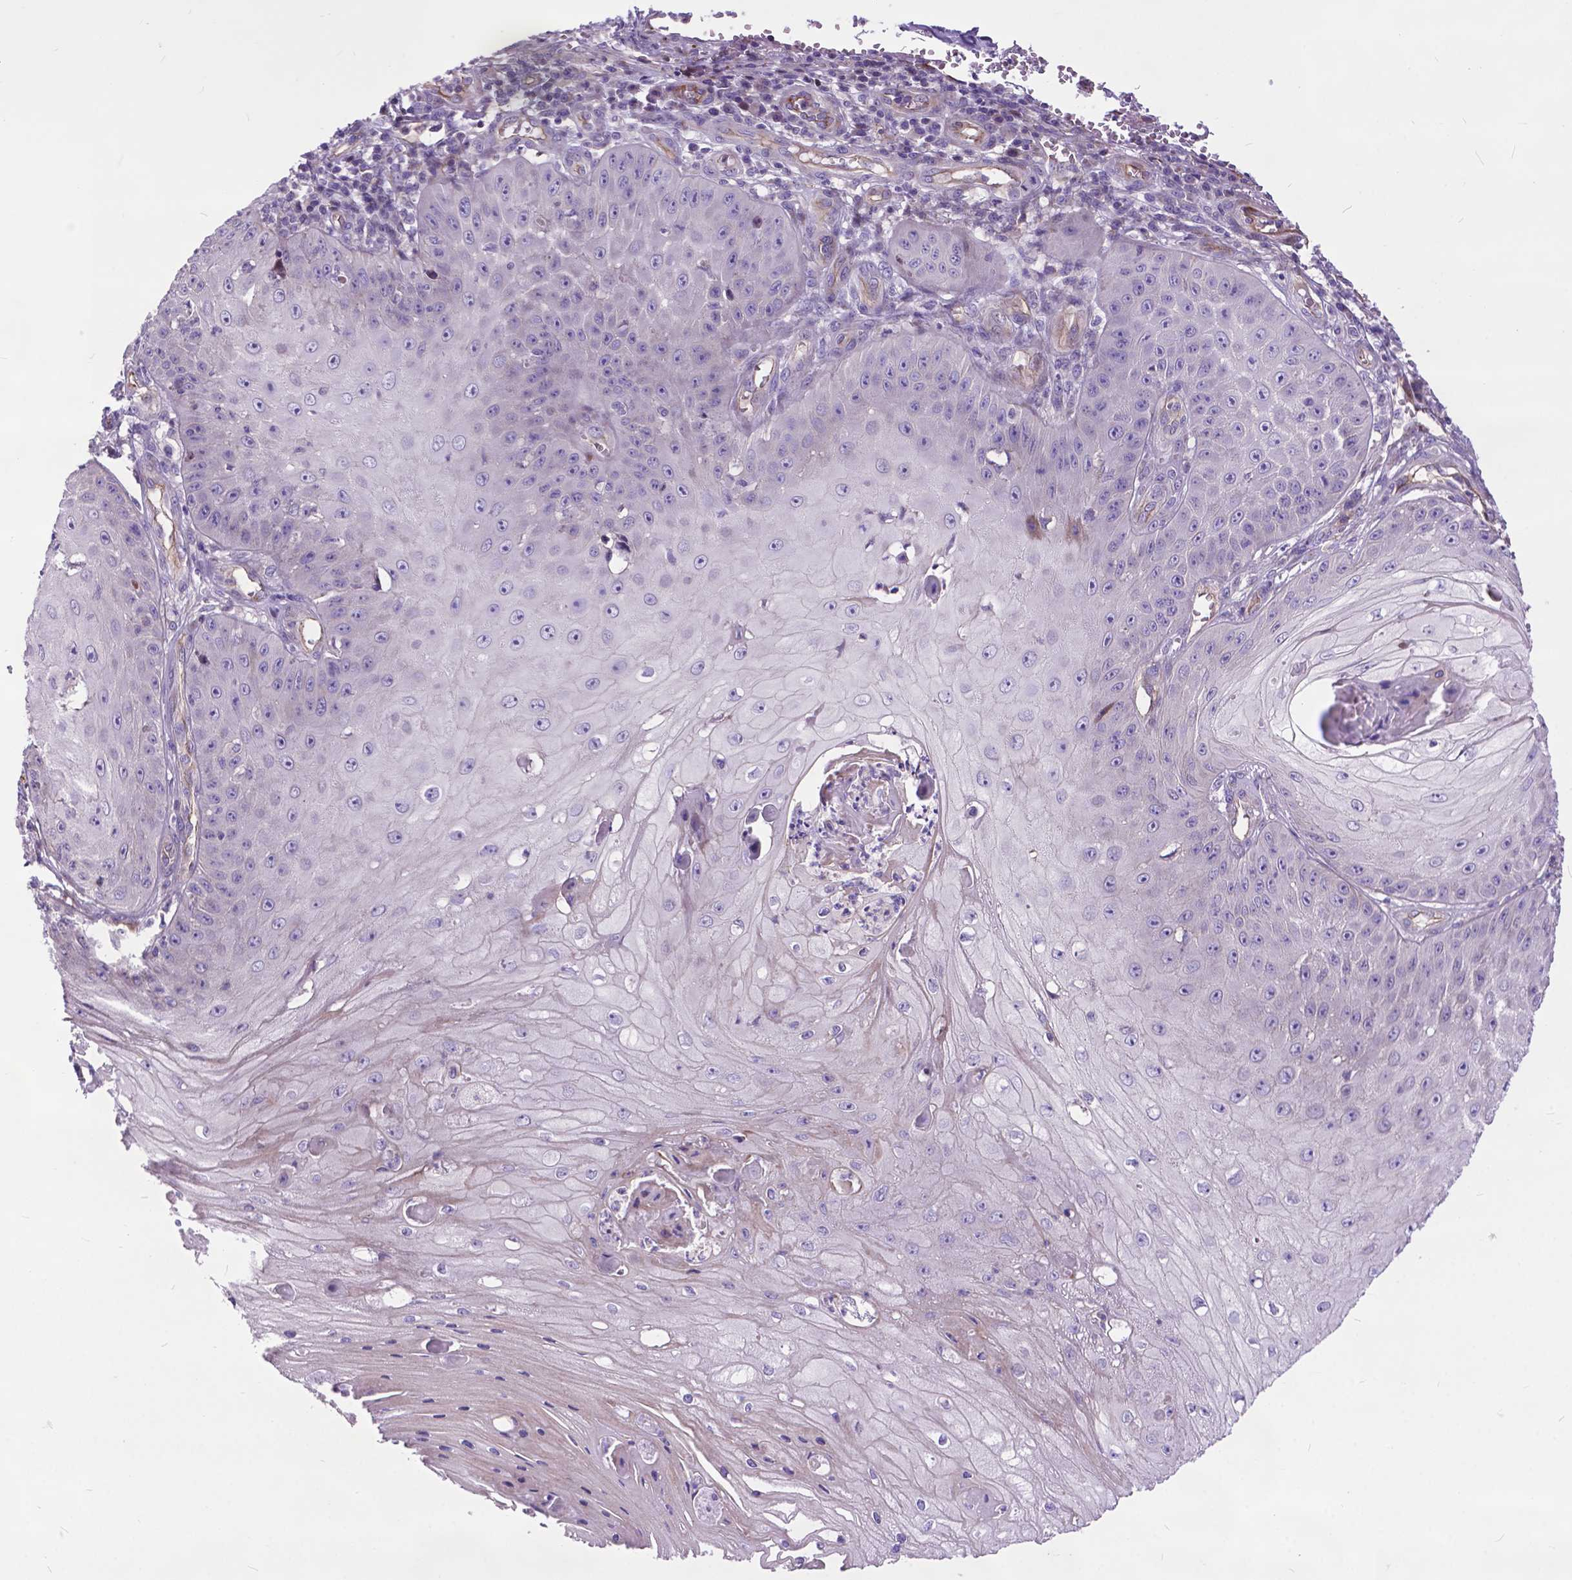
{"staining": {"intensity": "negative", "quantity": "none", "location": "none"}, "tissue": "skin cancer", "cell_type": "Tumor cells", "image_type": "cancer", "snomed": [{"axis": "morphology", "description": "Squamous cell carcinoma, NOS"}, {"axis": "topography", "description": "Skin"}], "caption": "Immunohistochemistry image of neoplastic tissue: human skin cancer stained with DAB (3,3'-diaminobenzidine) shows no significant protein positivity in tumor cells.", "gene": "FLT4", "patient": {"sex": "male", "age": 70}}